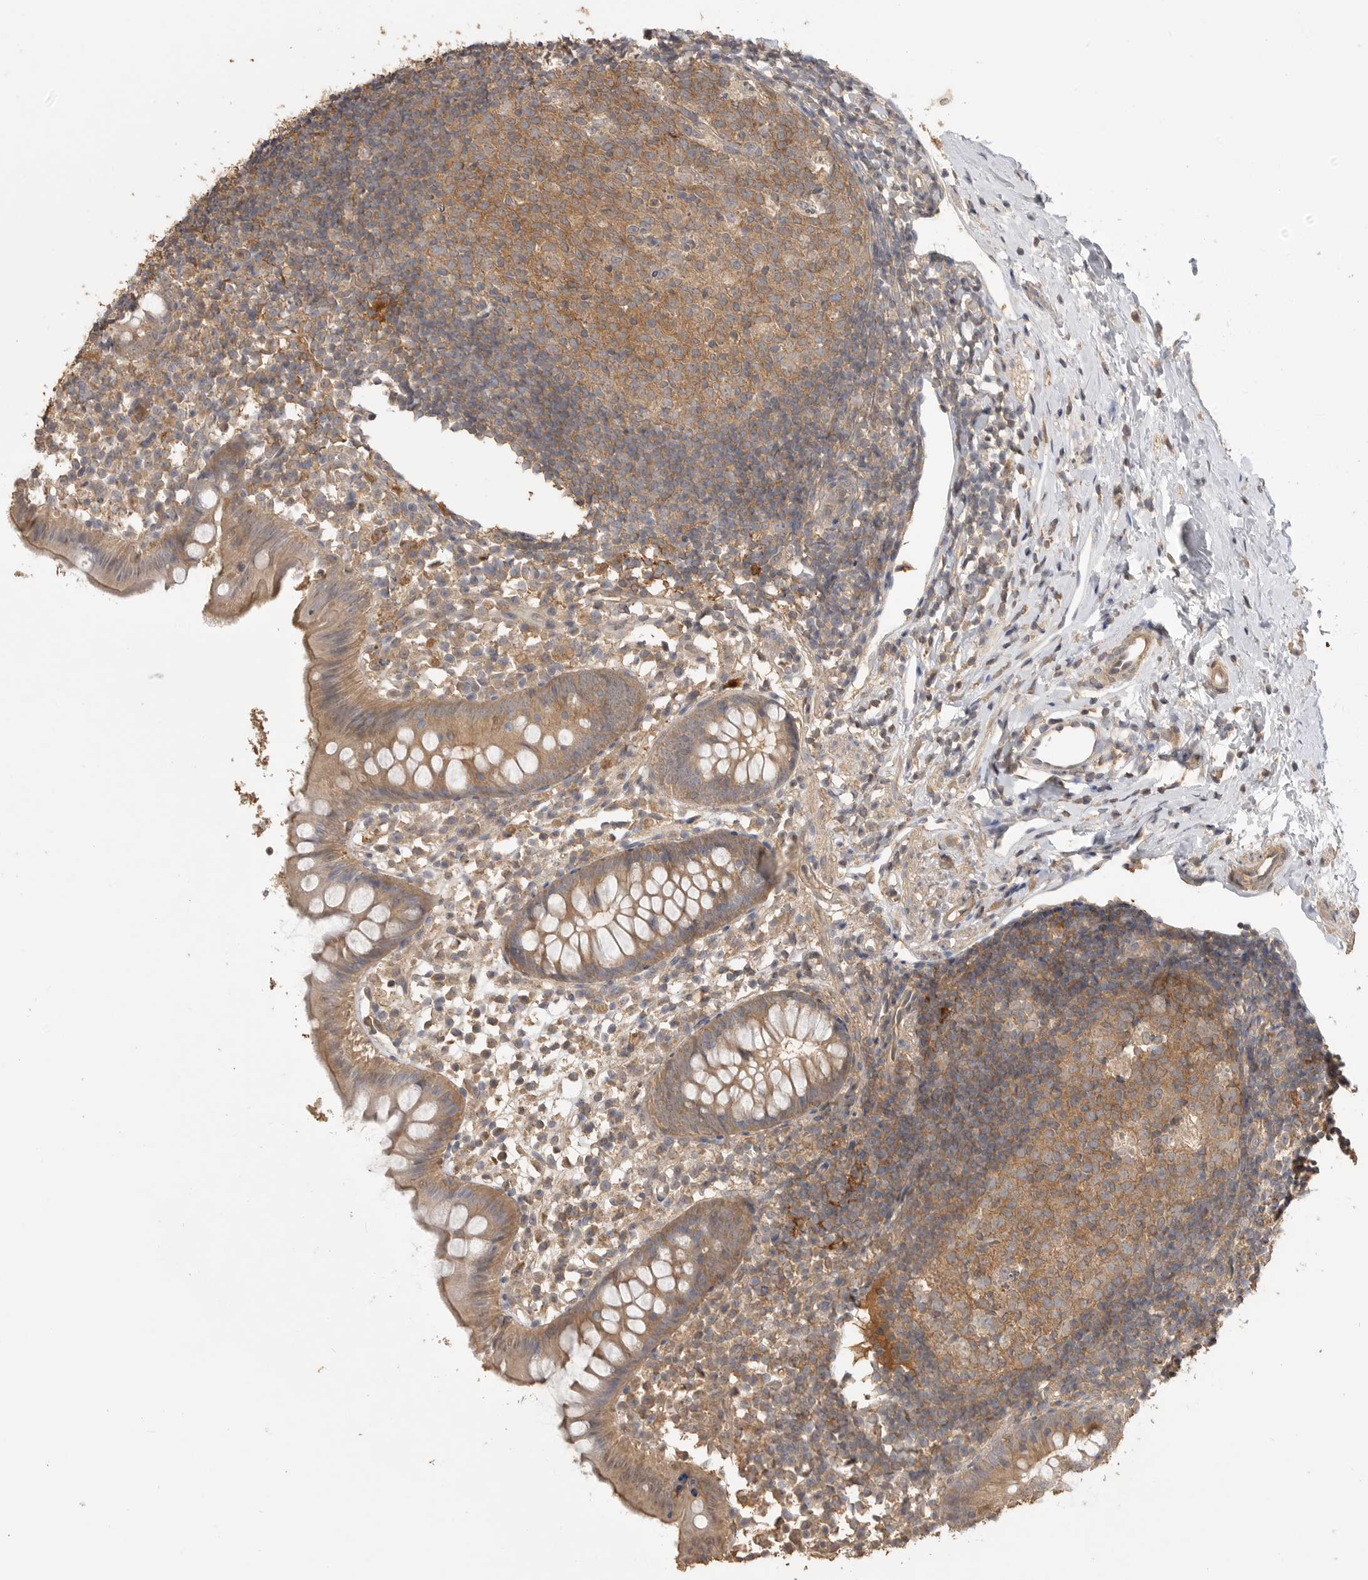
{"staining": {"intensity": "moderate", "quantity": ">75%", "location": "cytoplasmic/membranous"}, "tissue": "appendix", "cell_type": "Glandular cells", "image_type": "normal", "snomed": [{"axis": "morphology", "description": "Normal tissue, NOS"}, {"axis": "topography", "description": "Appendix"}], "caption": "Immunohistochemistry (IHC) micrograph of benign human appendix stained for a protein (brown), which exhibits medium levels of moderate cytoplasmic/membranous expression in about >75% of glandular cells.", "gene": "MAP2K1", "patient": {"sex": "female", "age": 20}}